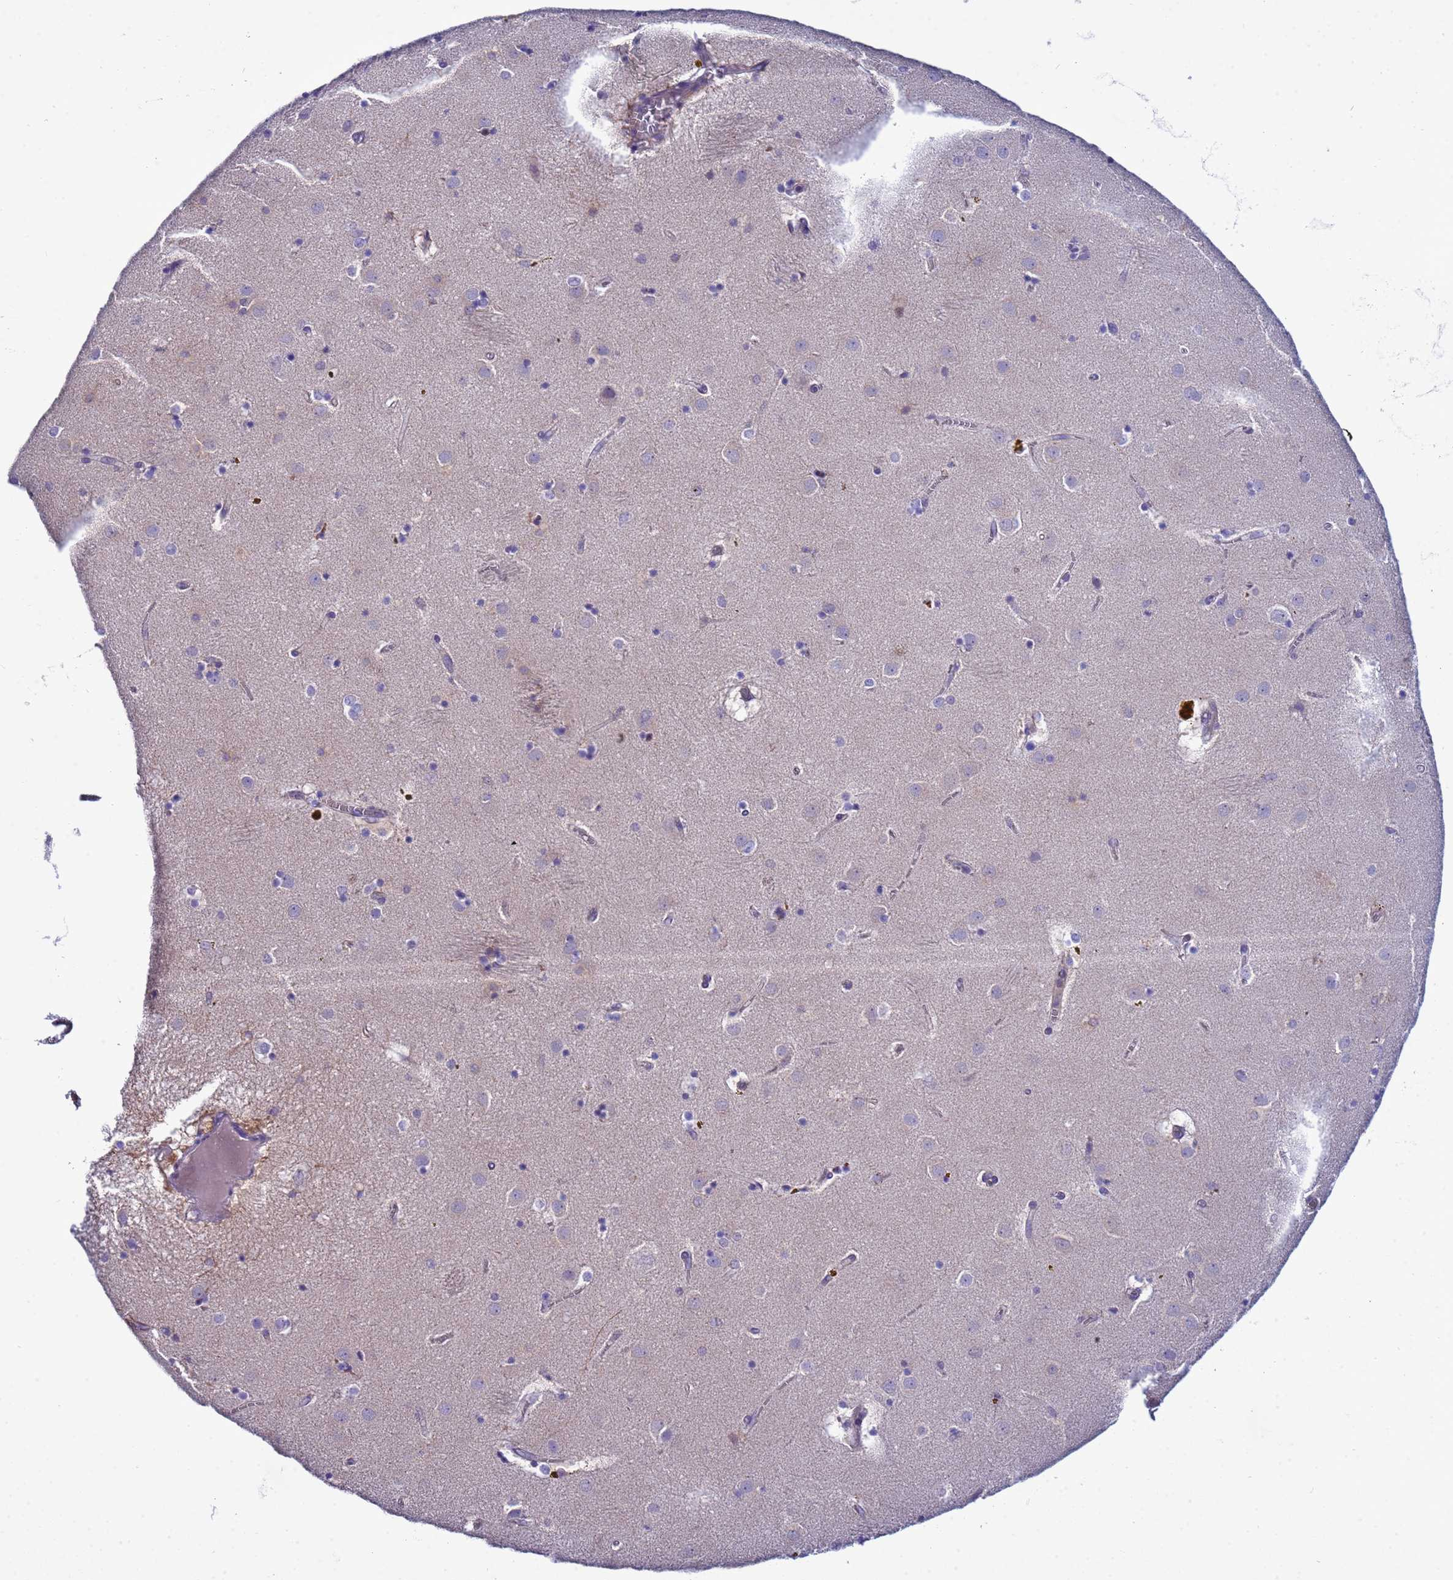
{"staining": {"intensity": "weak", "quantity": "<25%", "location": "cytoplasmic/membranous"}, "tissue": "caudate", "cell_type": "Glial cells", "image_type": "normal", "snomed": [{"axis": "morphology", "description": "Normal tissue, NOS"}, {"axis": "topography", "description": "Lateral ventricle wall"}], "caption": "This is an immunohistochemistry micrograph of unremarkable human caudate. There is no expression in glial cells.", "gene": "ELMOD2", "patient": {"sex": "male", "age": 70}}